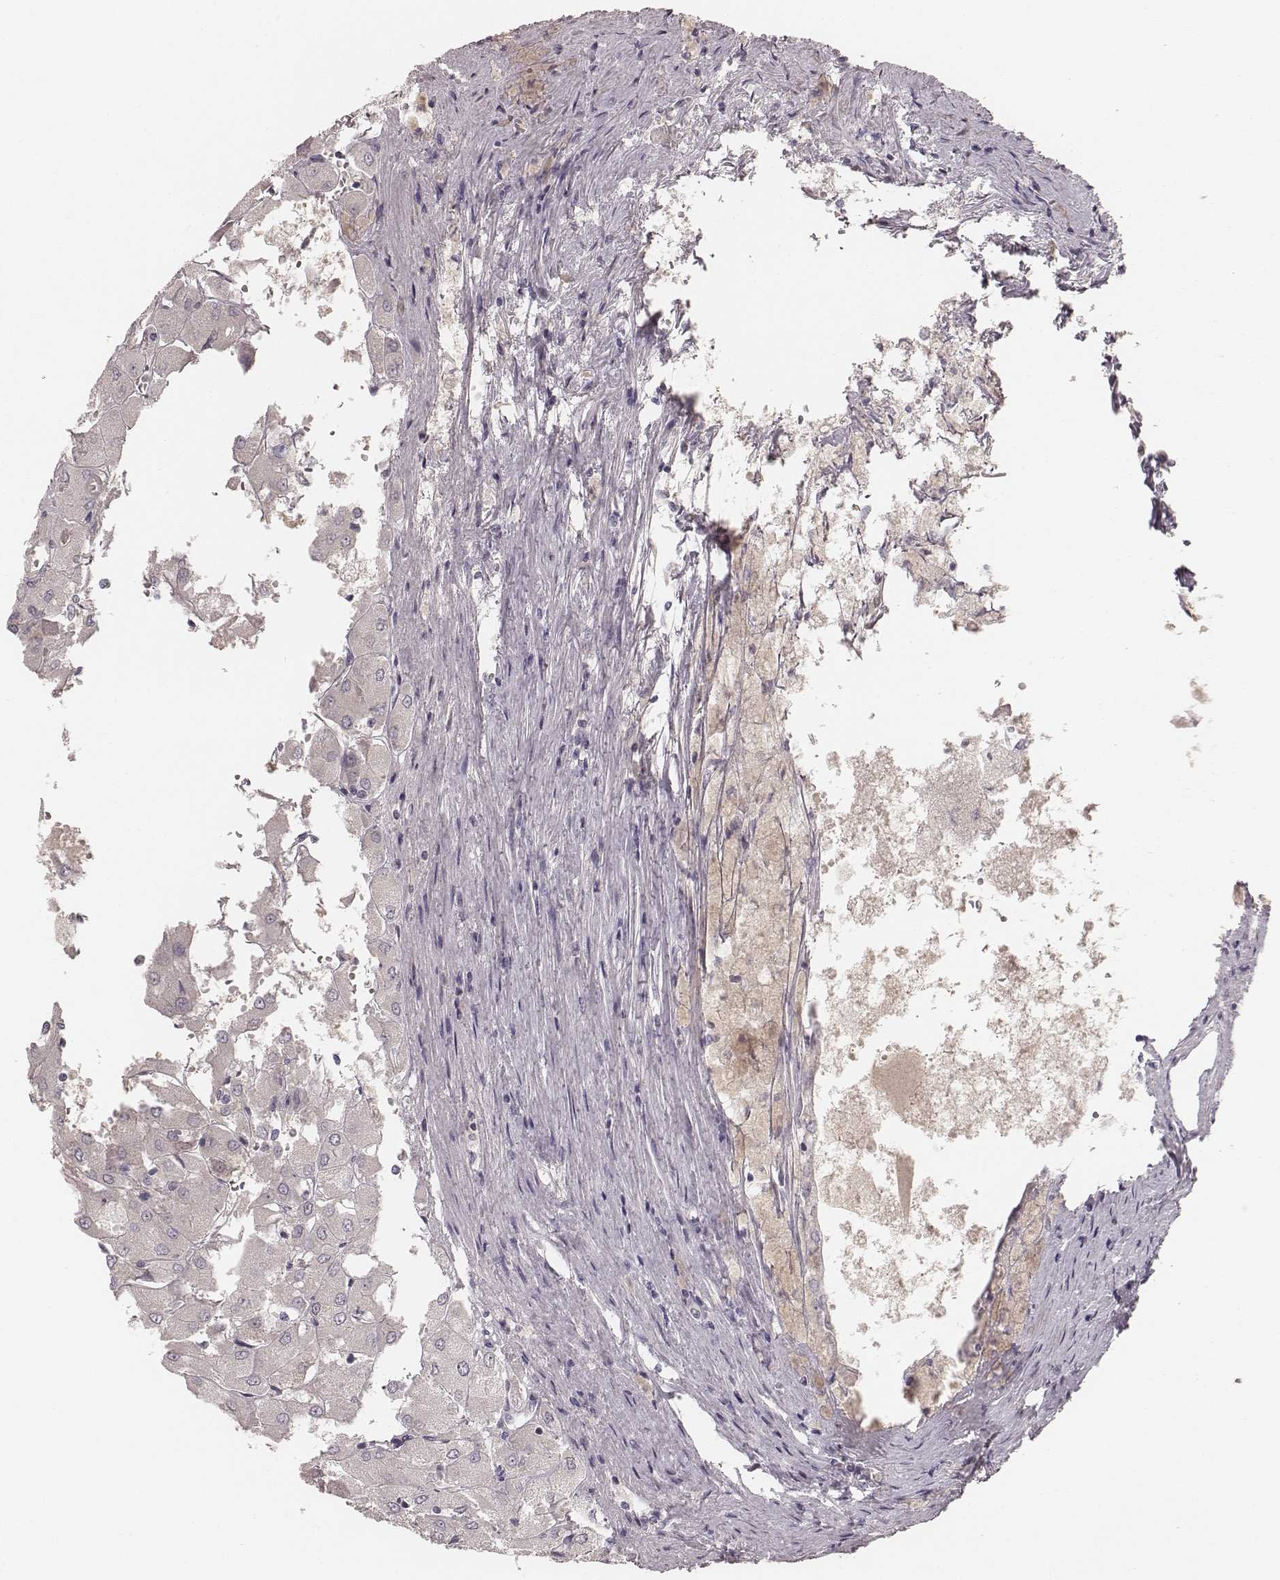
{"staining": {"intensity": "negative", "quantity": "none", "location": "none"}, "tissue": "renal cancer", "cell_type": "Tumor cells", "image_type": "cancer", "snomed": [{"axis": "morphology", "description": "Adenocarcinoma, NOS"}, {"axis": "topography", "description": "Kidney"}], "caption": "This is an immunohistochemistry image of adenocarcinoma (renal). There is no positivity in tumor cells.", "gene": "LY6K", "patient": {"sex": "male", "age": 72}}